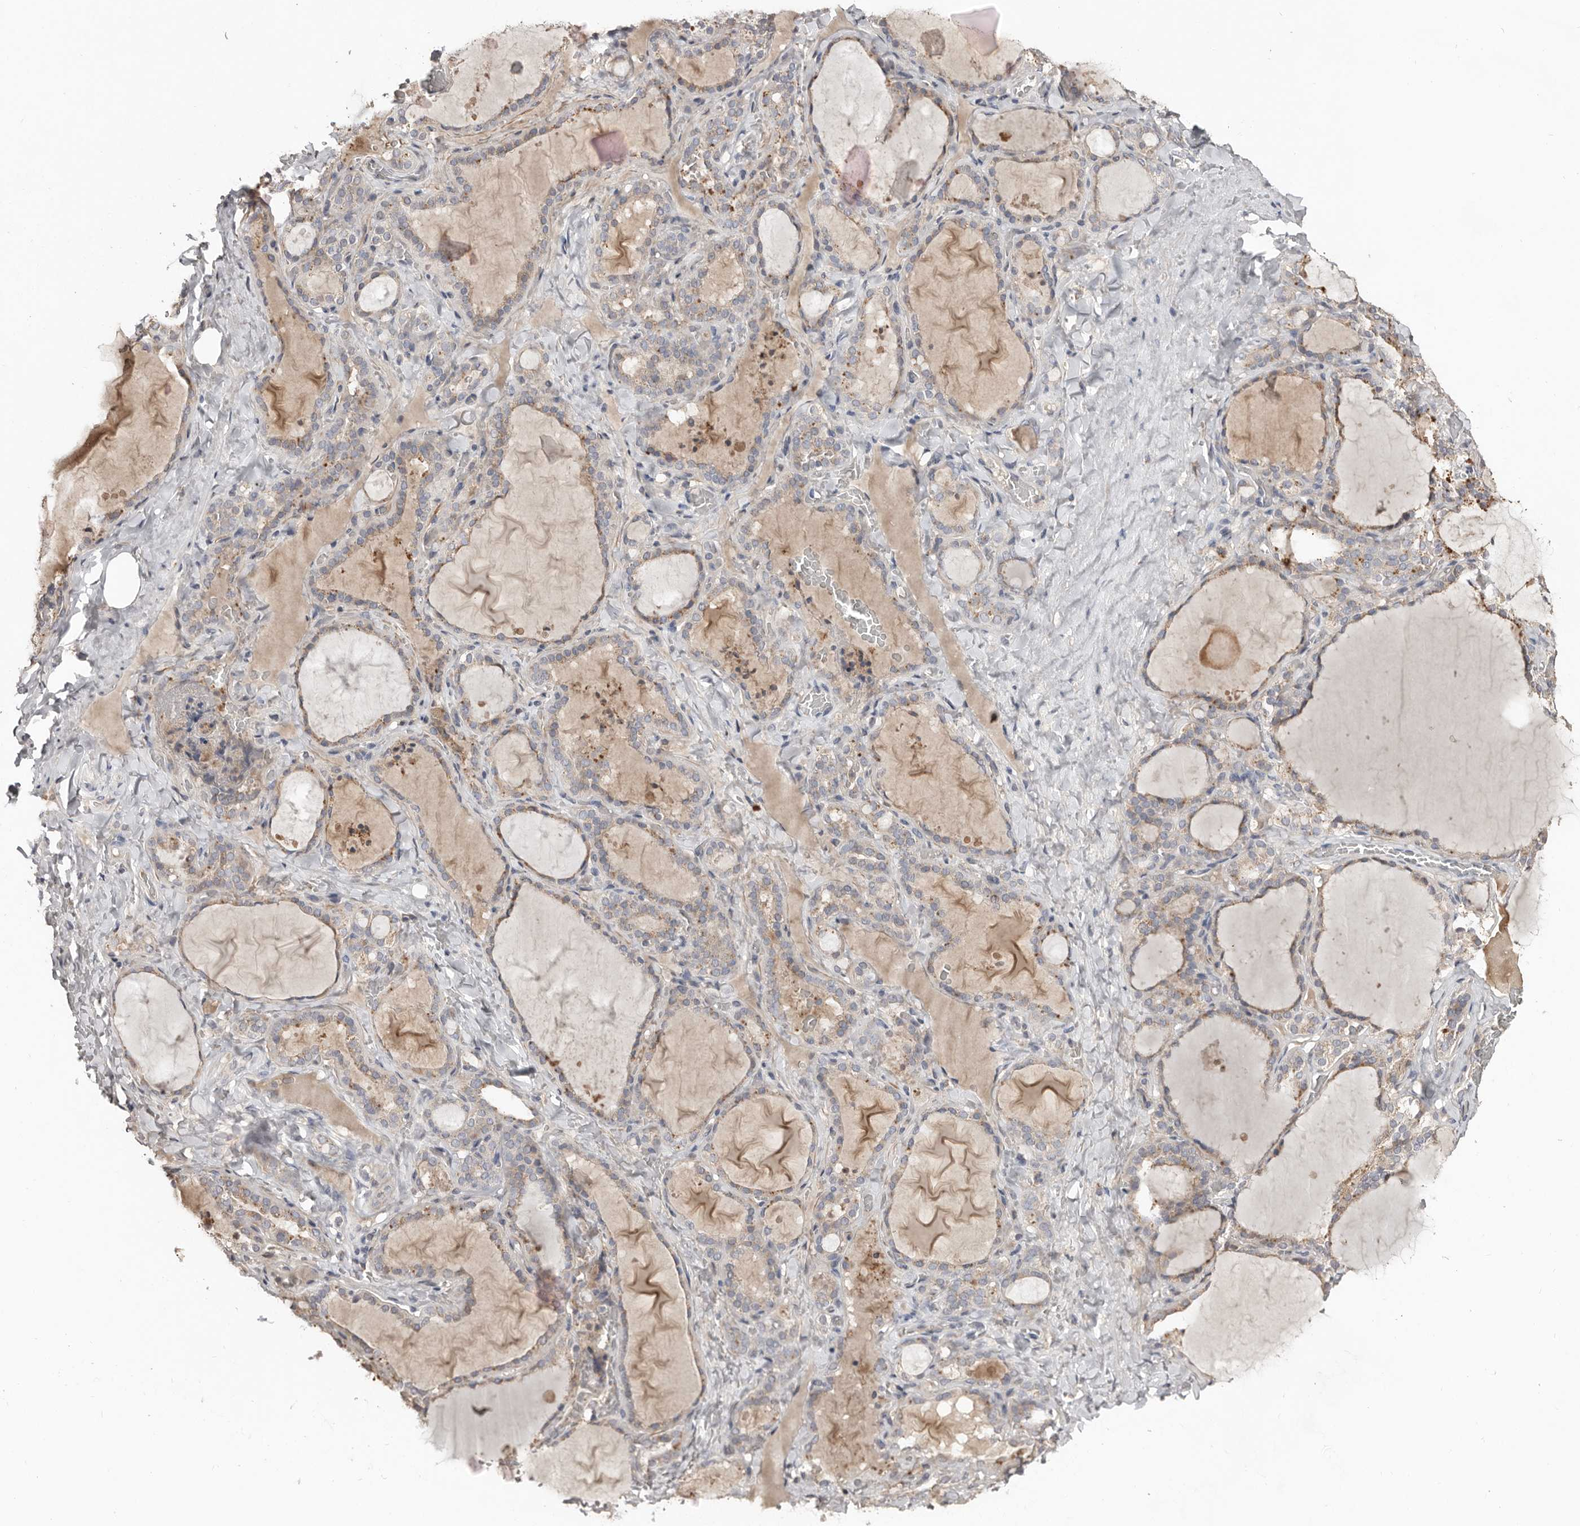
{"staining": {"intensity": "moderate", "quantity": ">75%", "location": "cytoplasmic/membranous"}, "tissue": "thyroid gland", "cell_type": "Glandular cells", "image_type": "normal", "snomed": [{"axis": "morphology", "description": "Normal tissue, NOS"}, {"axis": "topography", "description": "Thyroid gland"}], "caption": "A medium amount of moderate cytoplasmic/membranous staining is seen in about >75% of glandular cells in unremarkable thyroid gland.", "gene": "SLC39A2", "patient": {"sex": "female", "age": 22}}